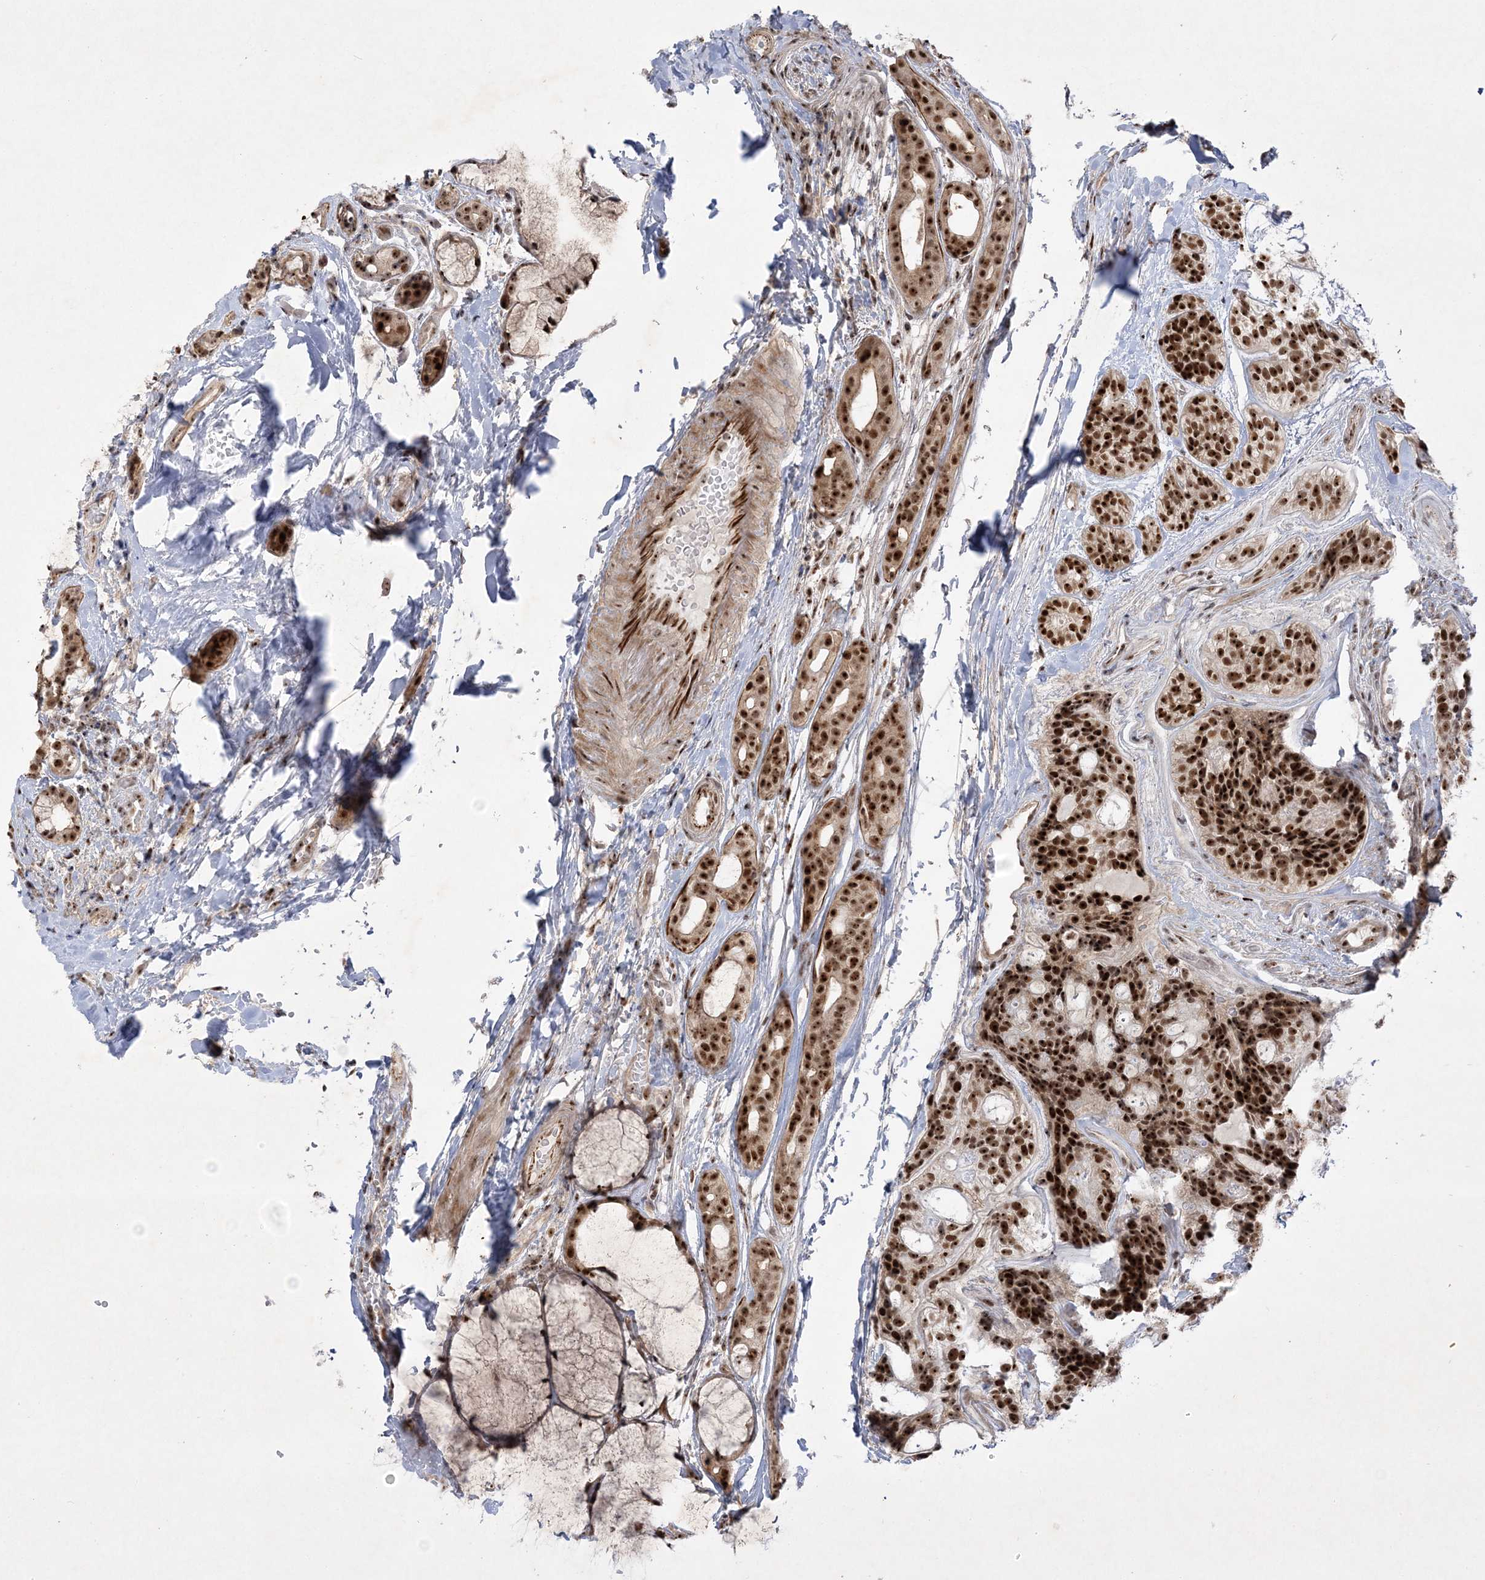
{"staining": {"intensity": "strong", "quantity": ">75%", "location": "nuclear"}, "tissue": "head and neck cancer", "cell_type": "Tumor cells", "image_type": "cancer", "snomed": [{"axis": "morphology", "description": "Adenocarcinoma, NOS"}, {"axis": "topography", "description": "Head-Neck"}], "caption": "Strong nuclear positivity for a protein is appreciated in approximately >75% of tumor cells of adenocarcinoma (head and neck) using immunohistochemistry.", "gene": "NPM3", "patient": {"sex": "male", "age": 66}}